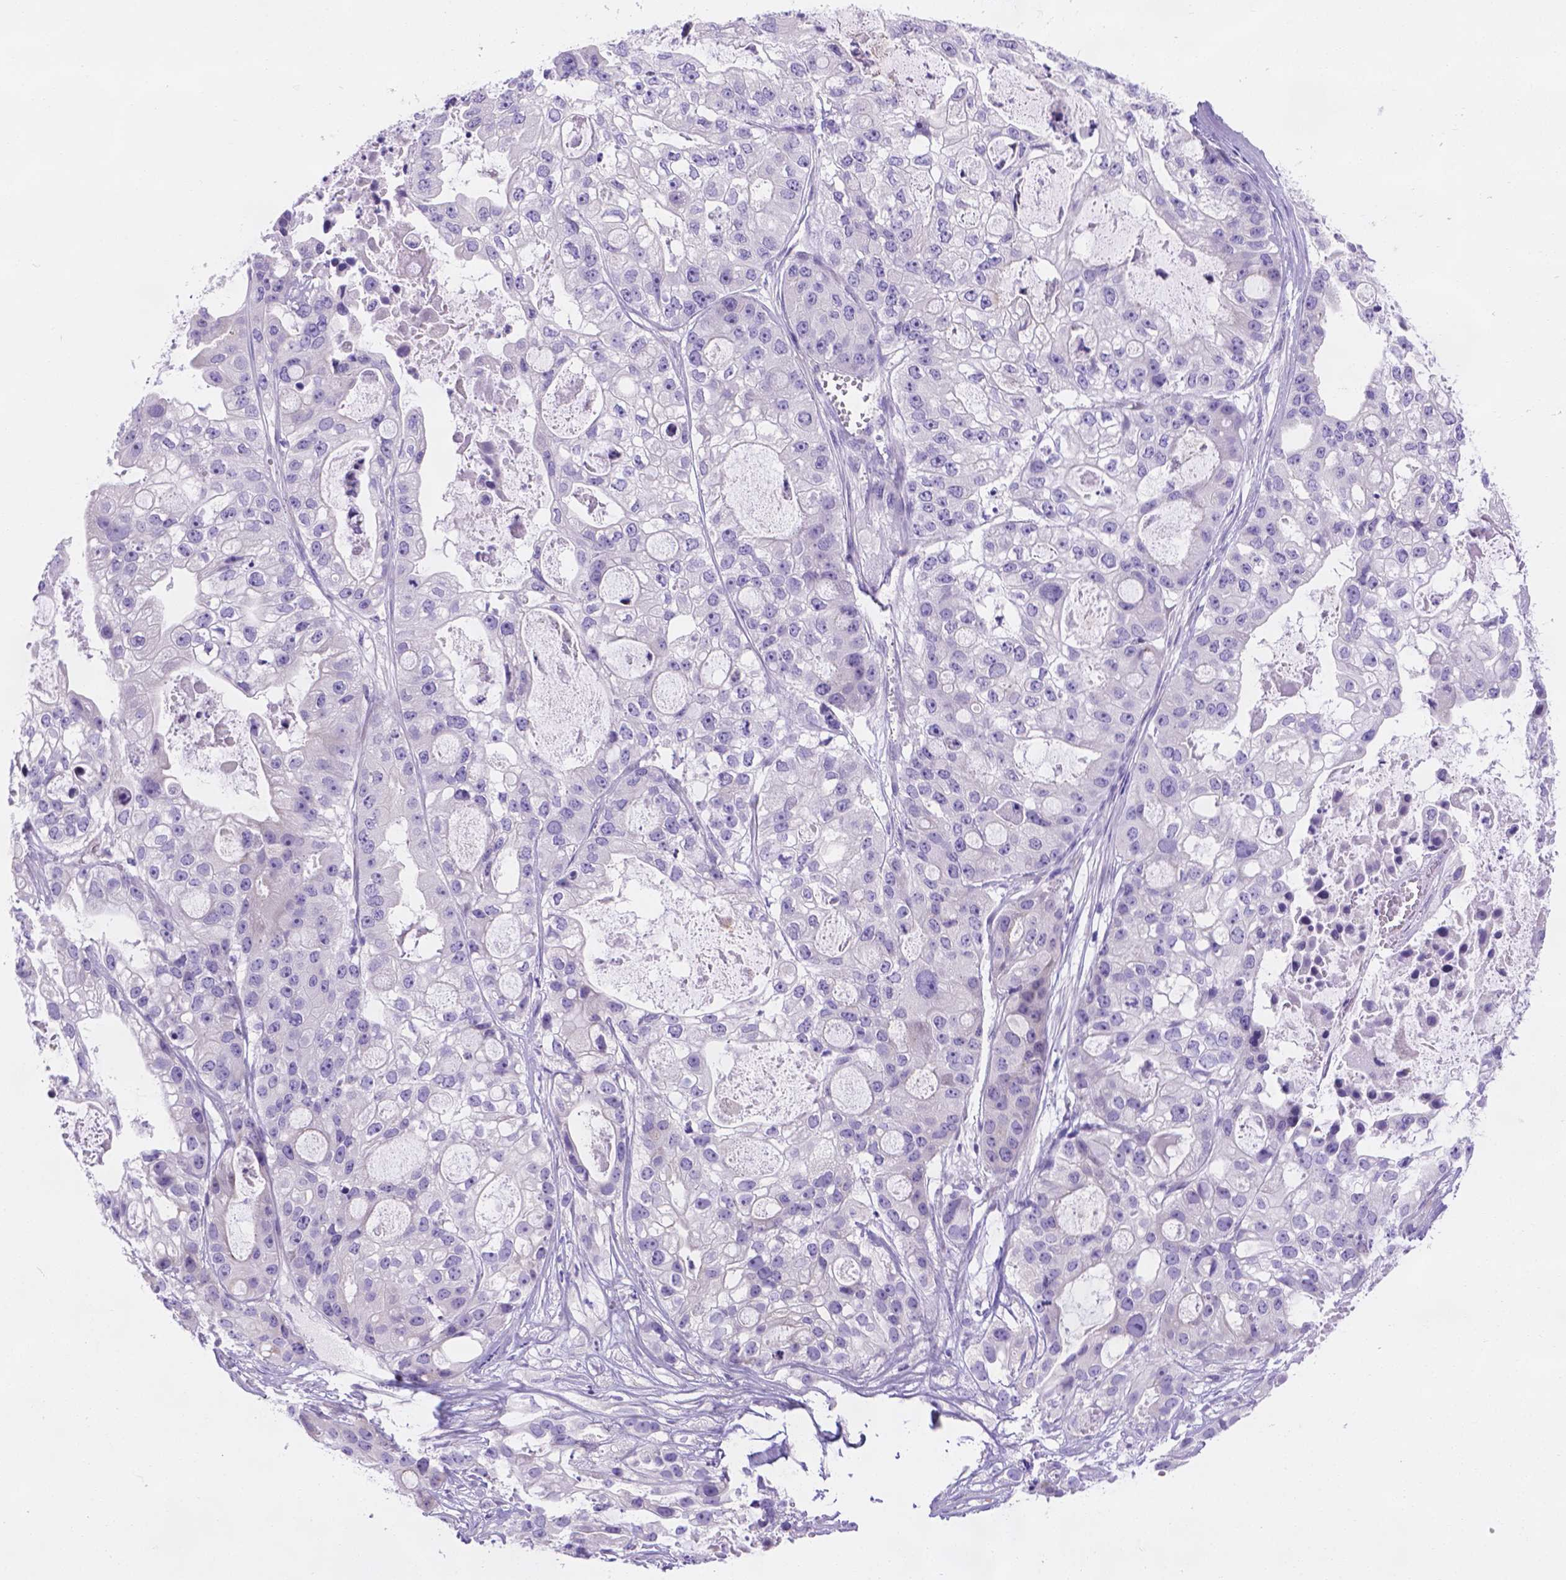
{"staining": {"intensity": "negative", "quantity": "none", "location": "none"}, "tissue": "ovarian cancer", "cell_type": "Tumor cells", "image_type": "cancer", "snomed": [{"axis": "morphology", "description": "Cystadenocarcinoma, serous, NOS"}, {"axis": "topography", "description": "Ovary"}], "caption": "The photomicrograph exhibits no staining of tumor cells in ovarian cancer.", "gene": "MLN", "patient": {"sex": "female", "age": 56}}